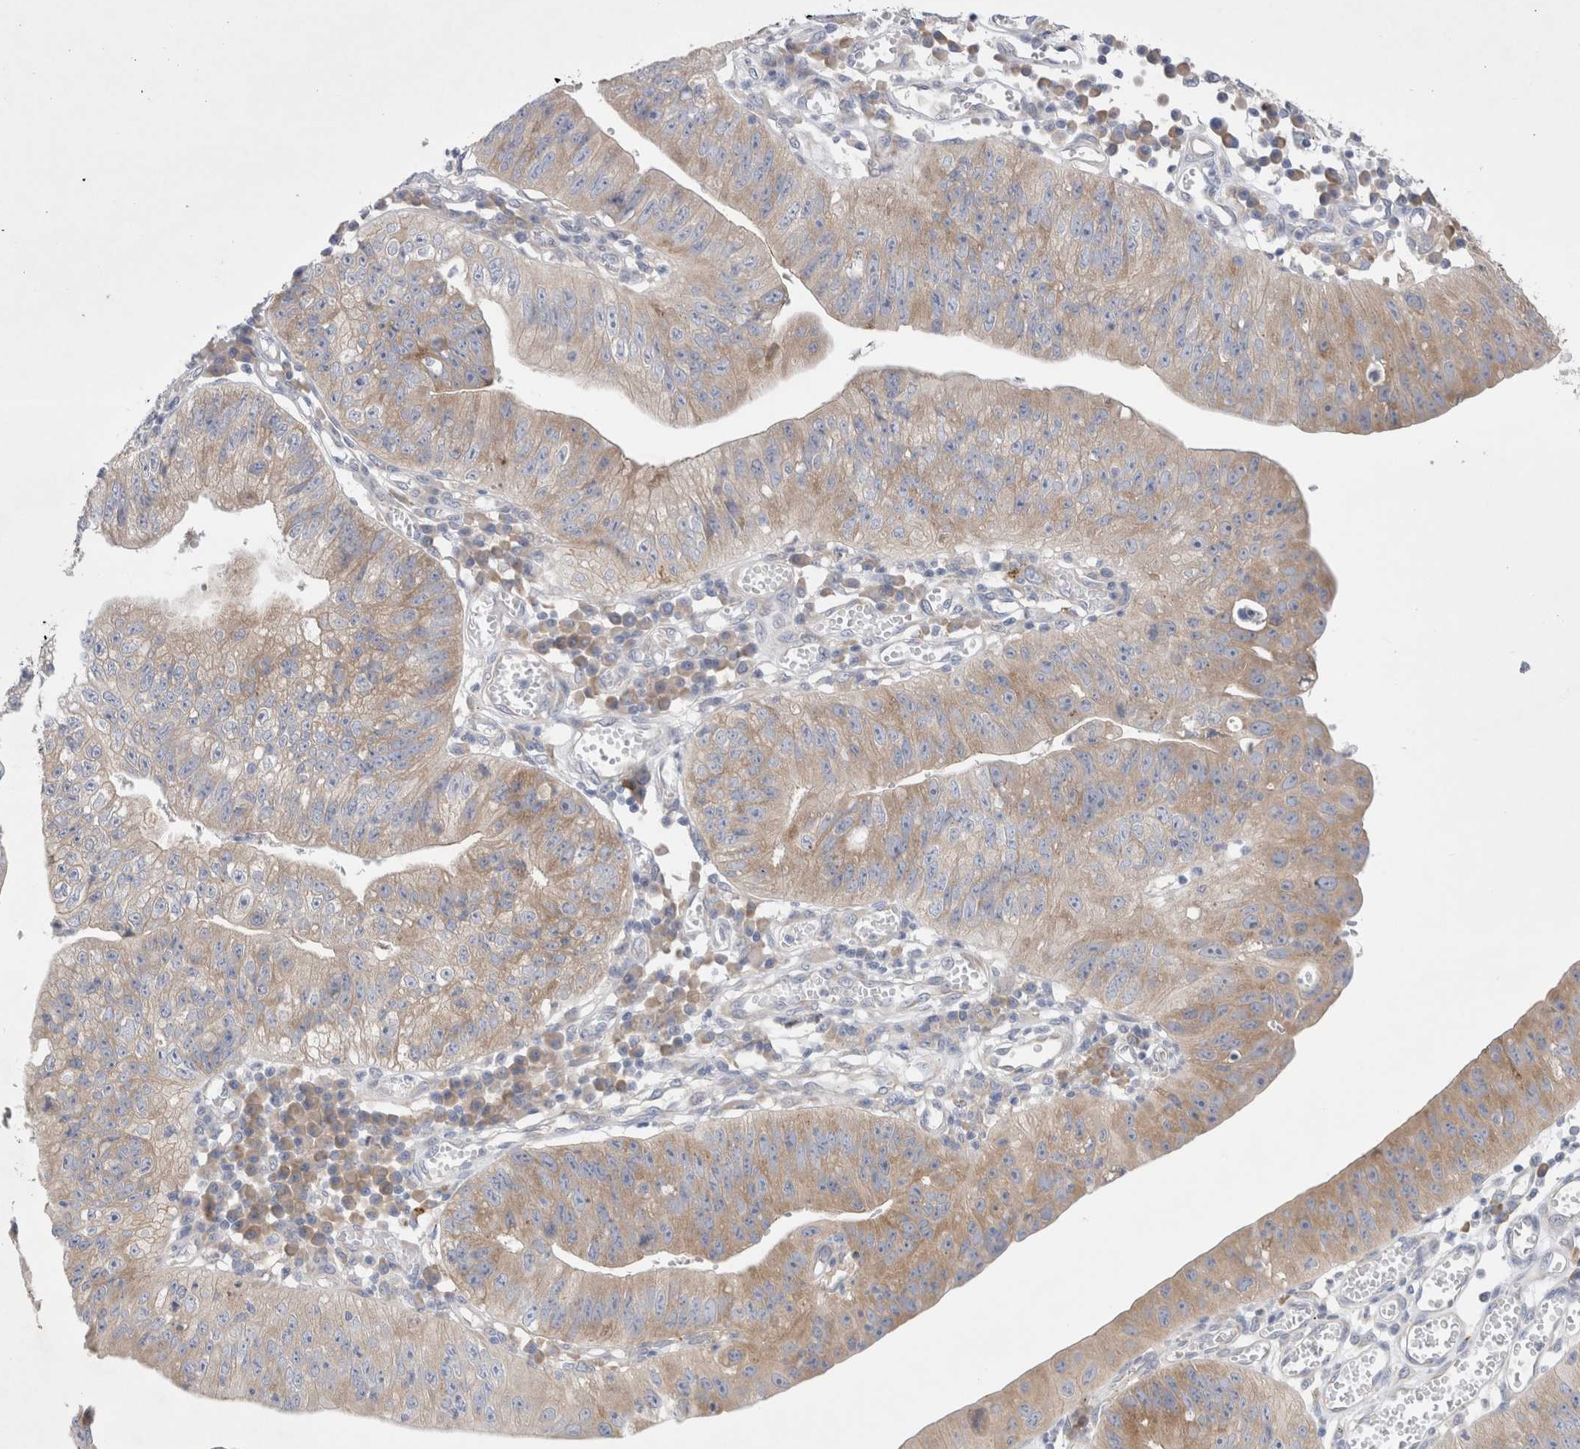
{"staining": {"intensity": "strong", "quantity": "25%-75%", "location": "cytoplasmic/membranous"}, "tissue": "stomach cancer", "cell_type": "Tumor cells", "image_type": "cancer", "snomed": [{"axis": "morphology", "description": "Adenocarcinoma, NOS"}, {"axis": "topography", "description": "Stomach"}], "caption": "A micrograph of human stomach cancer stained for a protein exhibits strong cytoplasmic/membranous brown staining in tumor cells.", "gene": "RBM12B", "patient": {"sex": "male", "age": 59}}